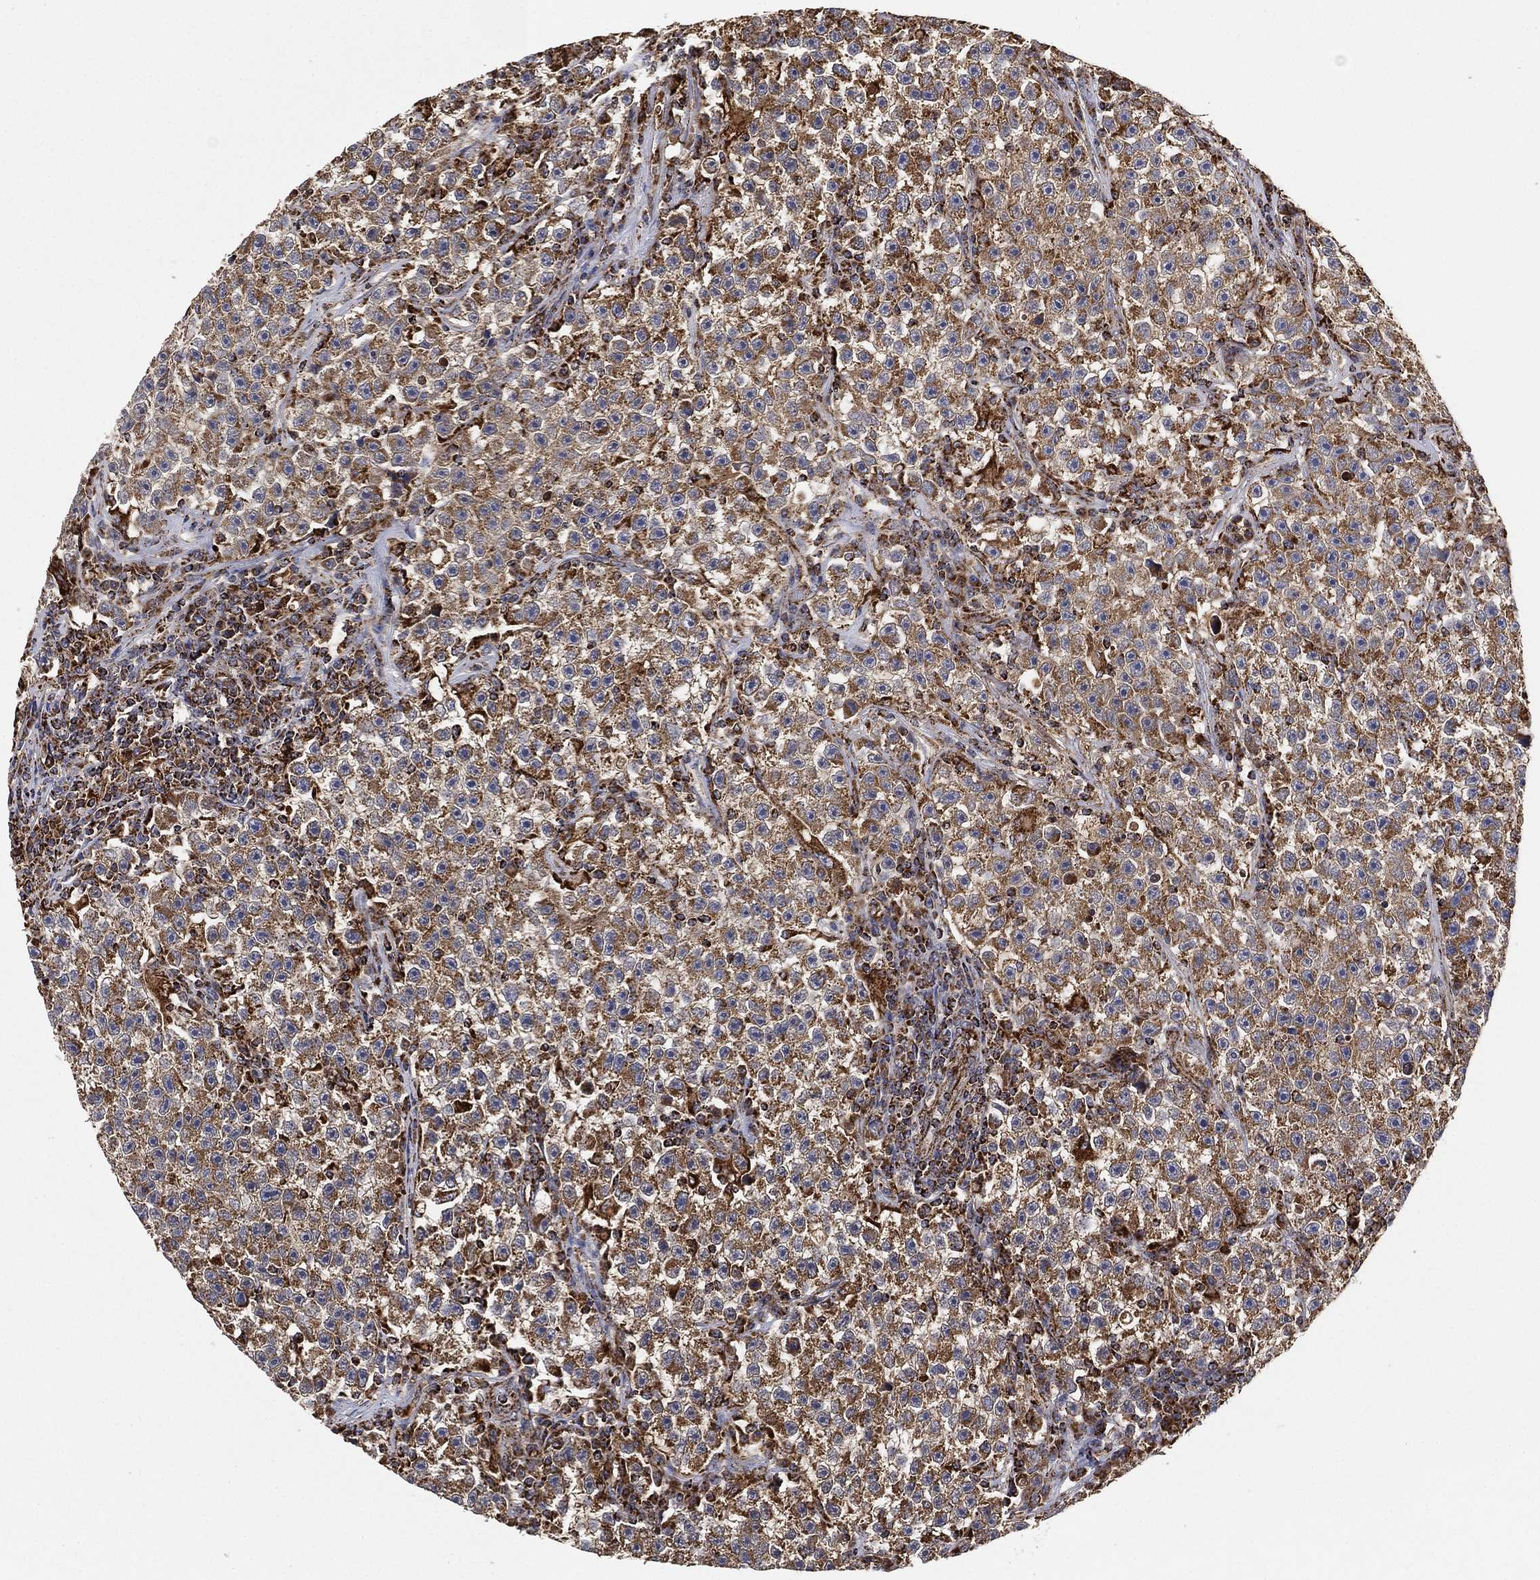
{"staining": {"intensity": "strong", "quantity": ">75%", "location": "cytoplasmic/membranous"}, "tissue": "testis cancer", "cell_type": "Tumor cells", "image_type": "cancer", "snomed": [{"axis": "morphology", "description": "Seminoma, NOS"}, {"axis": "topography", "description": "Testis"}], "caption": "DAB immunohistochemical staining of human testis cancer (seminoma) shows strong cytoplasmic/membranous protein expression in about >75% of tumor cells.", "gene": "SLC38A7", "patient": {"sex": "male", "age": 22}}